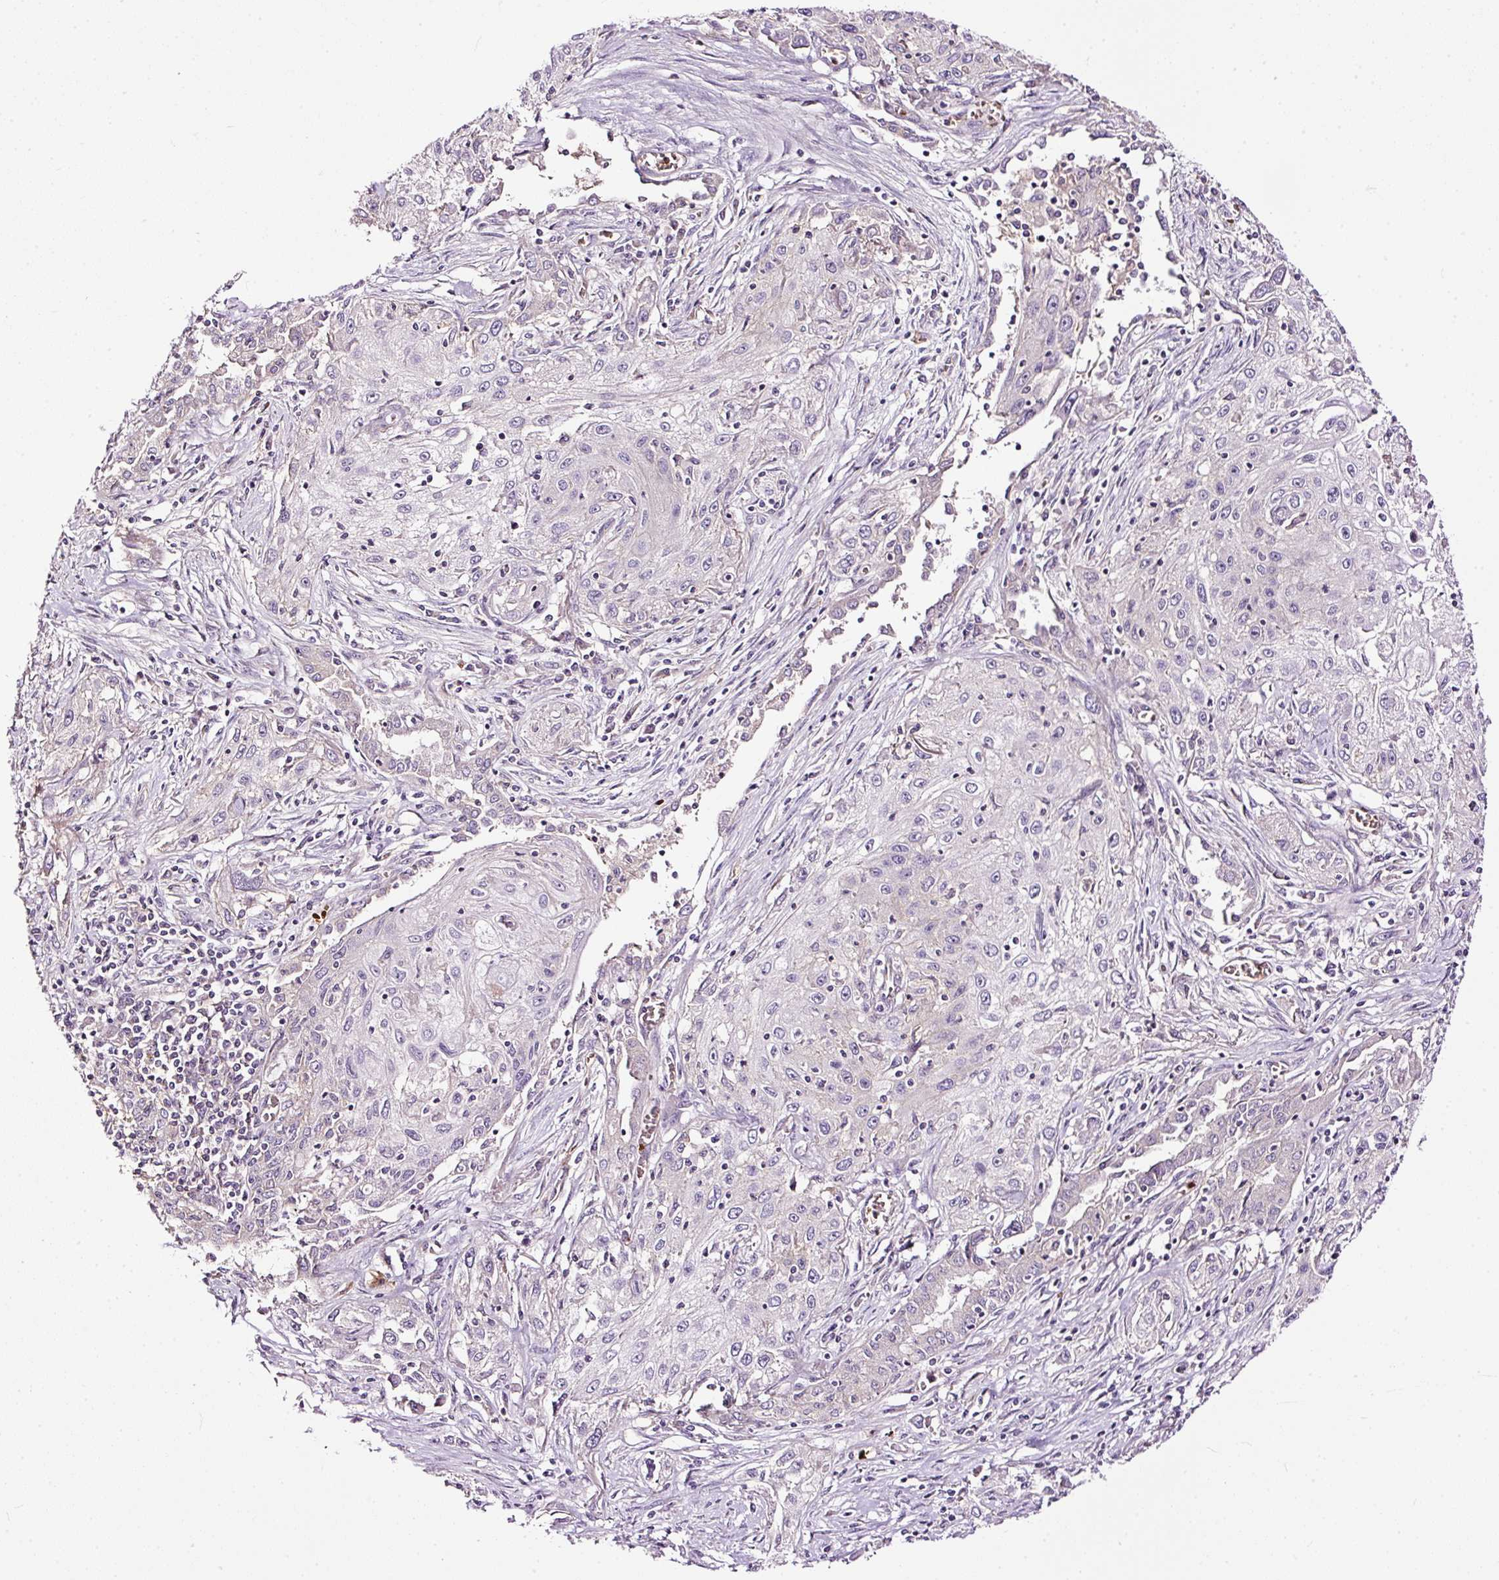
{"staining": {"intensity": "negative", "quantity": "none", "location": "none"}, "tissue": "lung cancer", "cell_type": "Tumor cells", "image_type": "cancer", "snomed": [{"axis": "morphology", "description": "Squamous cell carcinoma, NOS"}, {"axis": "topography", "description": "Lung"}], "caption": "Tumor cells show no significant protein staining in lung cancer.", "gene": "USHBP1", "patient": {"sex": "female", "age": 69}}